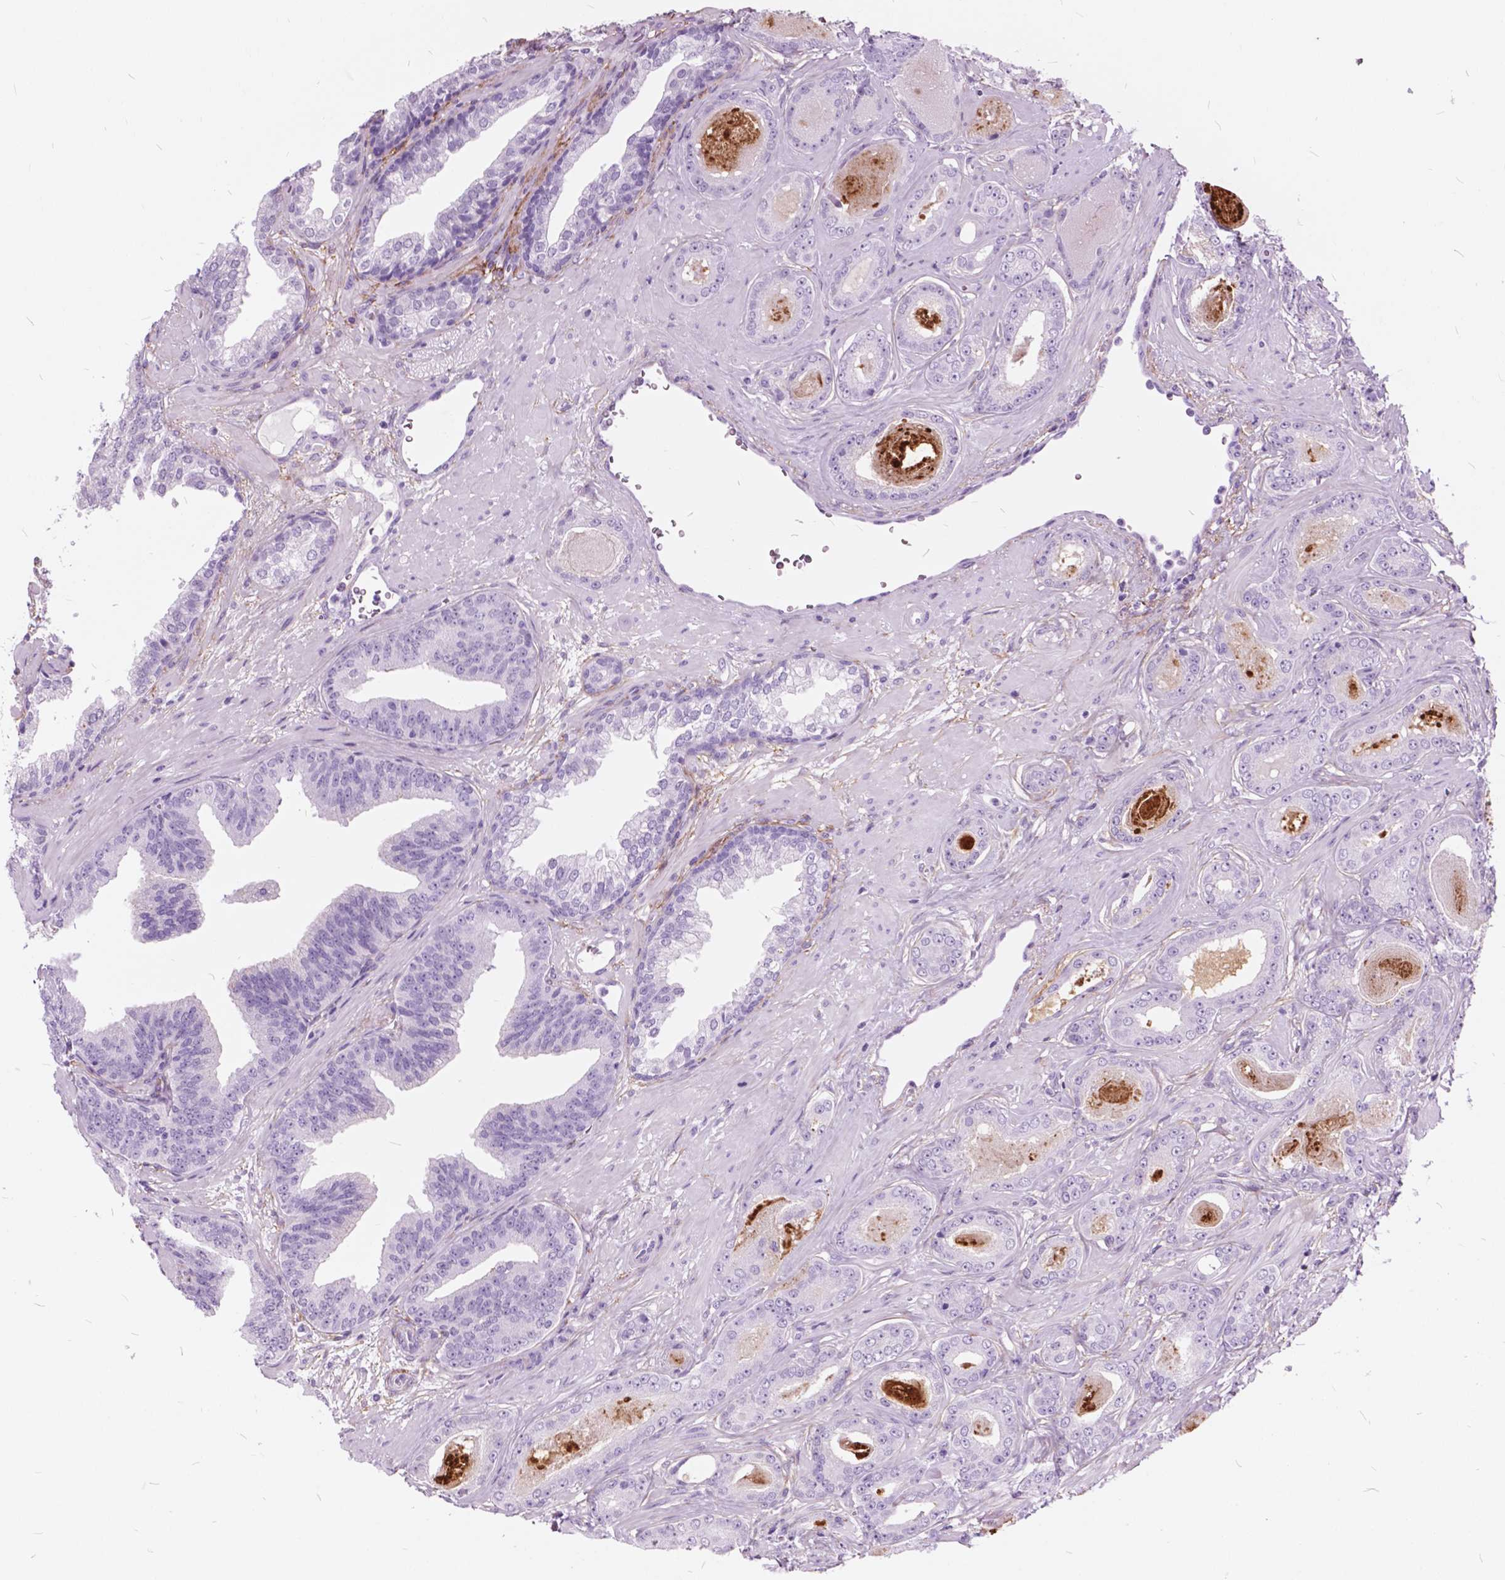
{"staining": {"intensity": "negative", "quantity": "none", "location": "none"}, "tissue": "prostate cancer", "cell_type": "Tumor cells", "image_type": "cancer", "snomed": [{"axis": "morphology", "description": "Adenocarcinoma, Low grade"}, {"axis": "topography", "description": "Prostate"}], "caption": "This is an IHC histopathology image of prostate adenocarcinoma (low-grade). There is no expression in tumor cells.", "gene": "GDF9", "patient": {"sex": "male", "age": 61}}